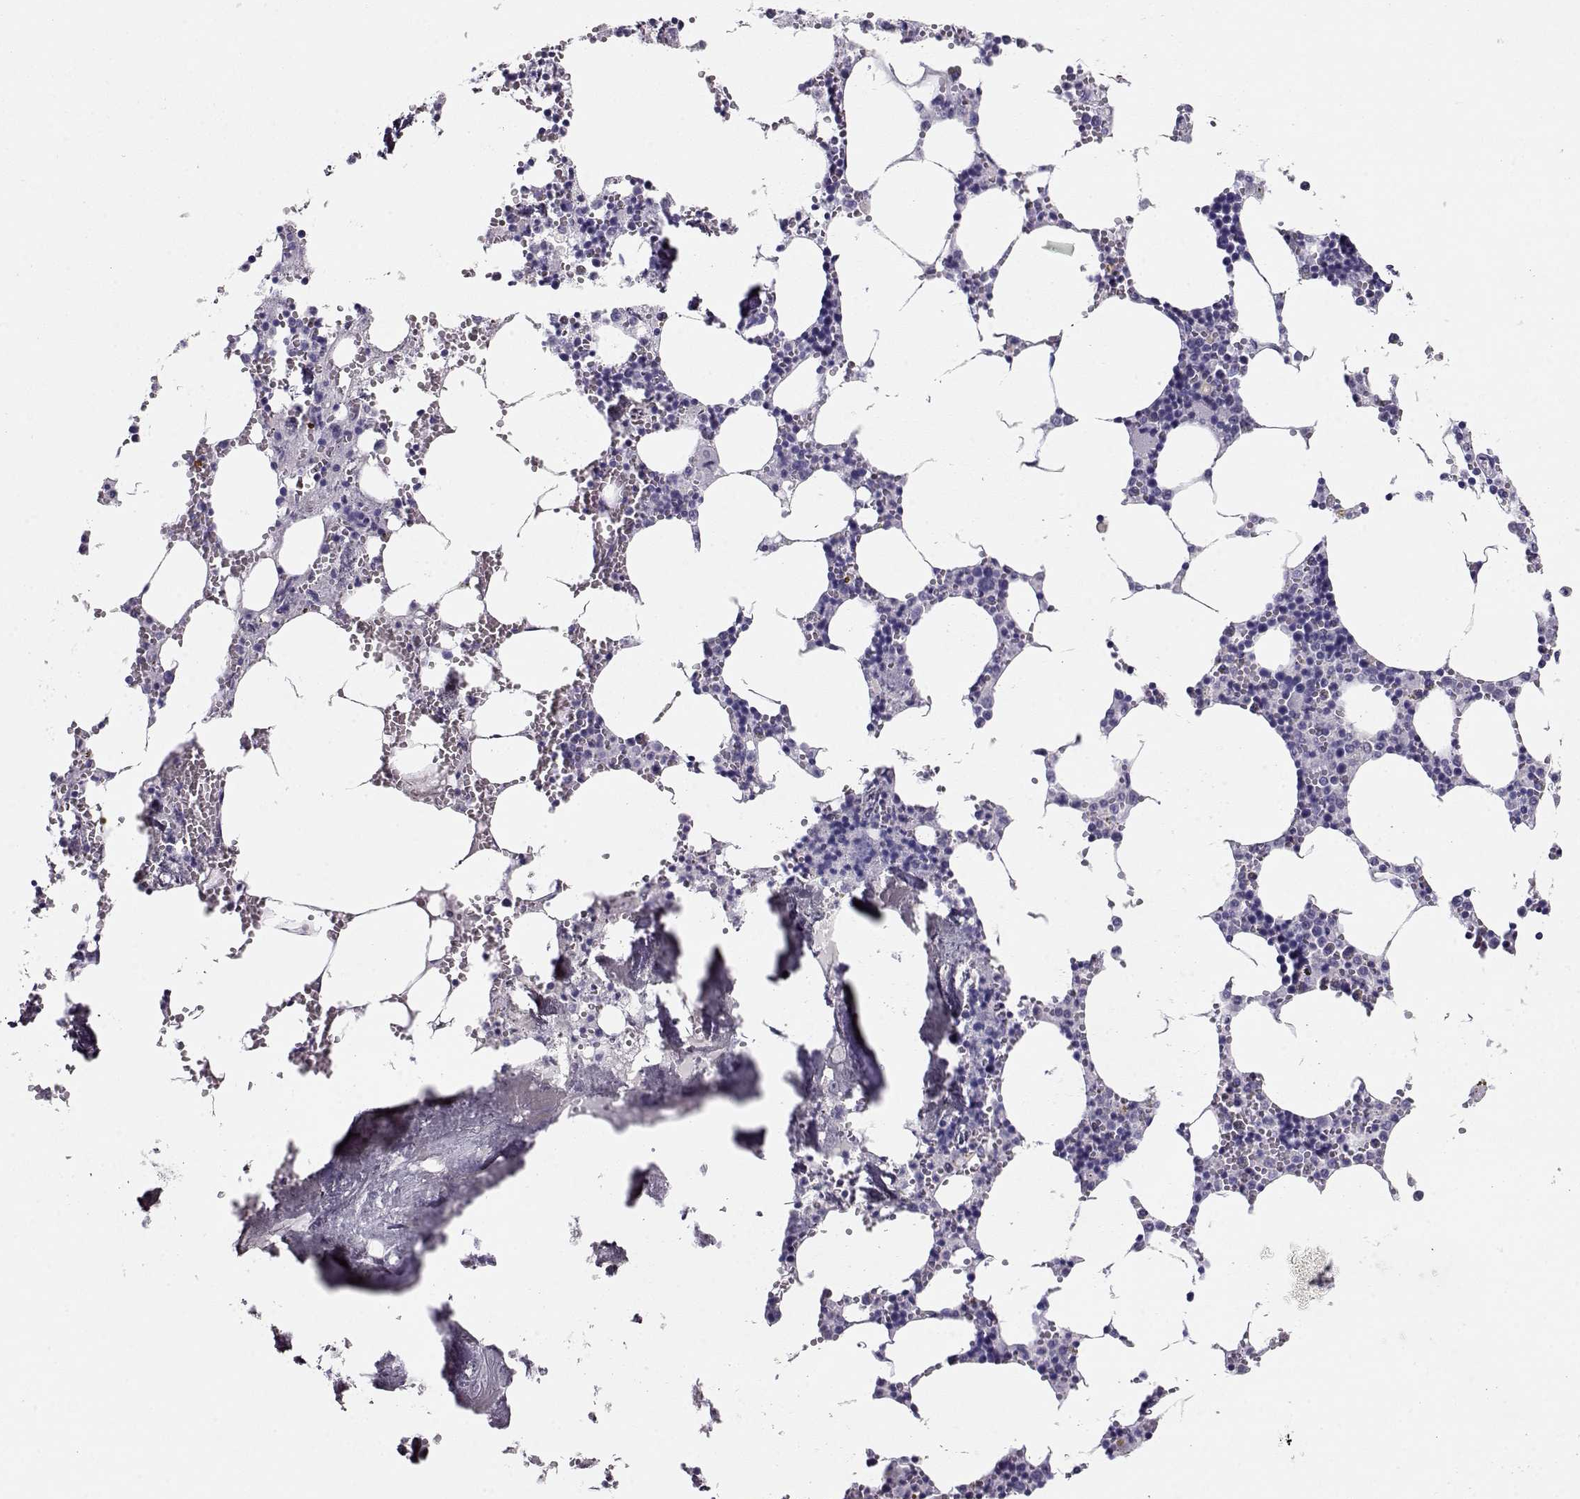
{"staining": {"intensity": "negative", "quantity": "none", "location": "none"}, "tissue": "bone marrow", "cell_type": "Hematopoietic cells", "image_type": "normal", "snomed": [{"axis": "morphology", "description": "Normal tissue, NOS"}, {"axis": "topography", "description": "Bone marrow"}], "caption": "Immunohistochemistry (IHC) of benign human bone marrow exhibits no staining in hematopoietic cells. The staining was performed using DAB (3,3'-diaminobenzidine) to visualize the protein expression in brown, while the nuclei were stained in blue with hematoxylin (Magnification: 20x).", "gene": "CRX", "patient": {"sex": "male", "age": 54}}